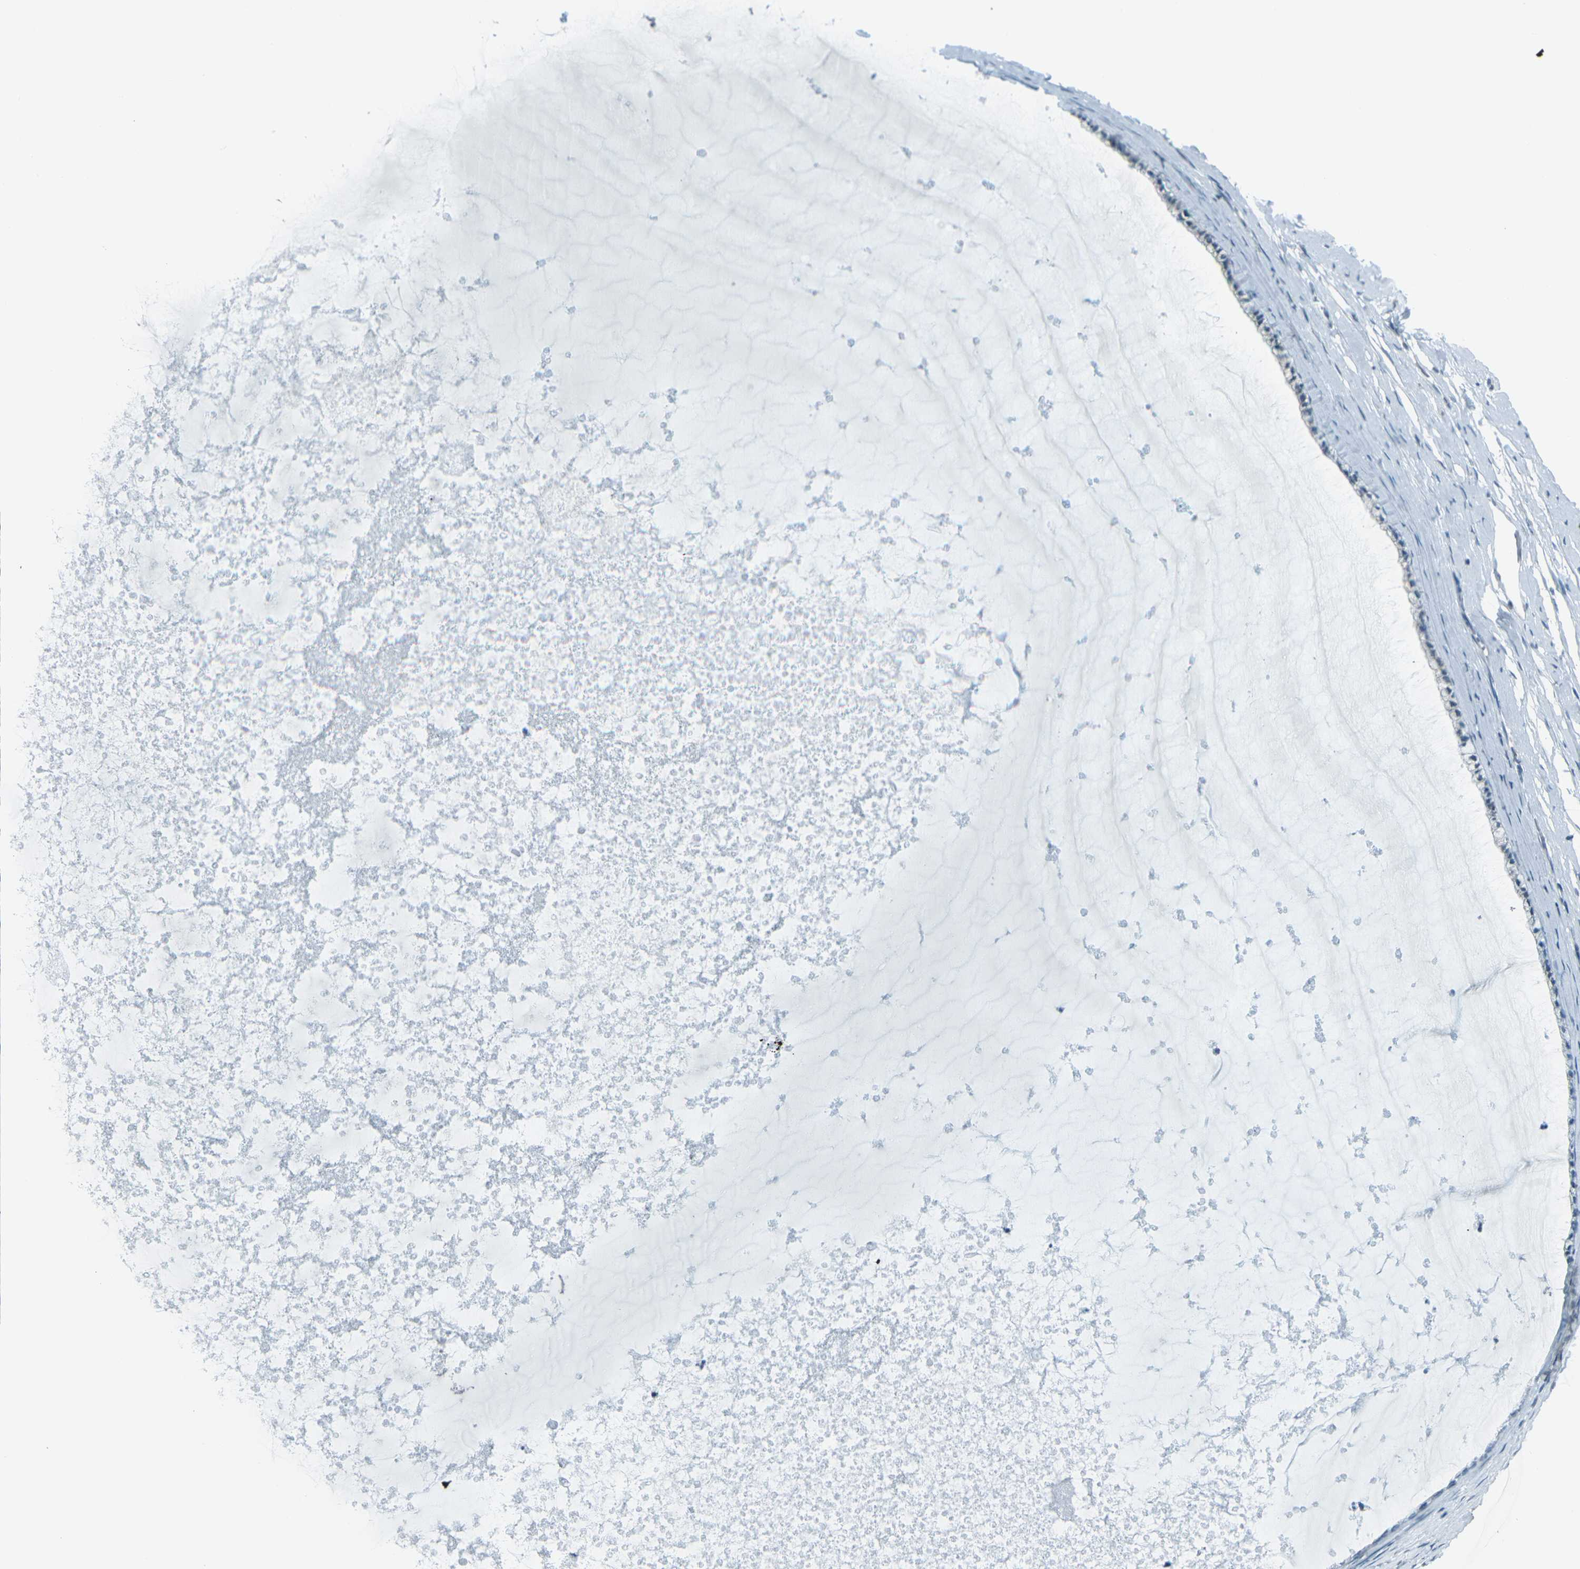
{"staining": {"intensity": "negative", "quantity": "none", "location": "none"}, "tissue": "cervix", "cell_type": "Glandular cells", "image_type": "normal", "snomed": [{"axis": "morphology", "description": "Normal tissue, NOS"}, {"axis": "topography", "description": "Cervix"}], "caption": "This is an IHC micrograph of unremarkable cervix. There is no positivity in glandular cells.", "gene": "H2BC1", "patient": {"sex": "female", "age": 39}}